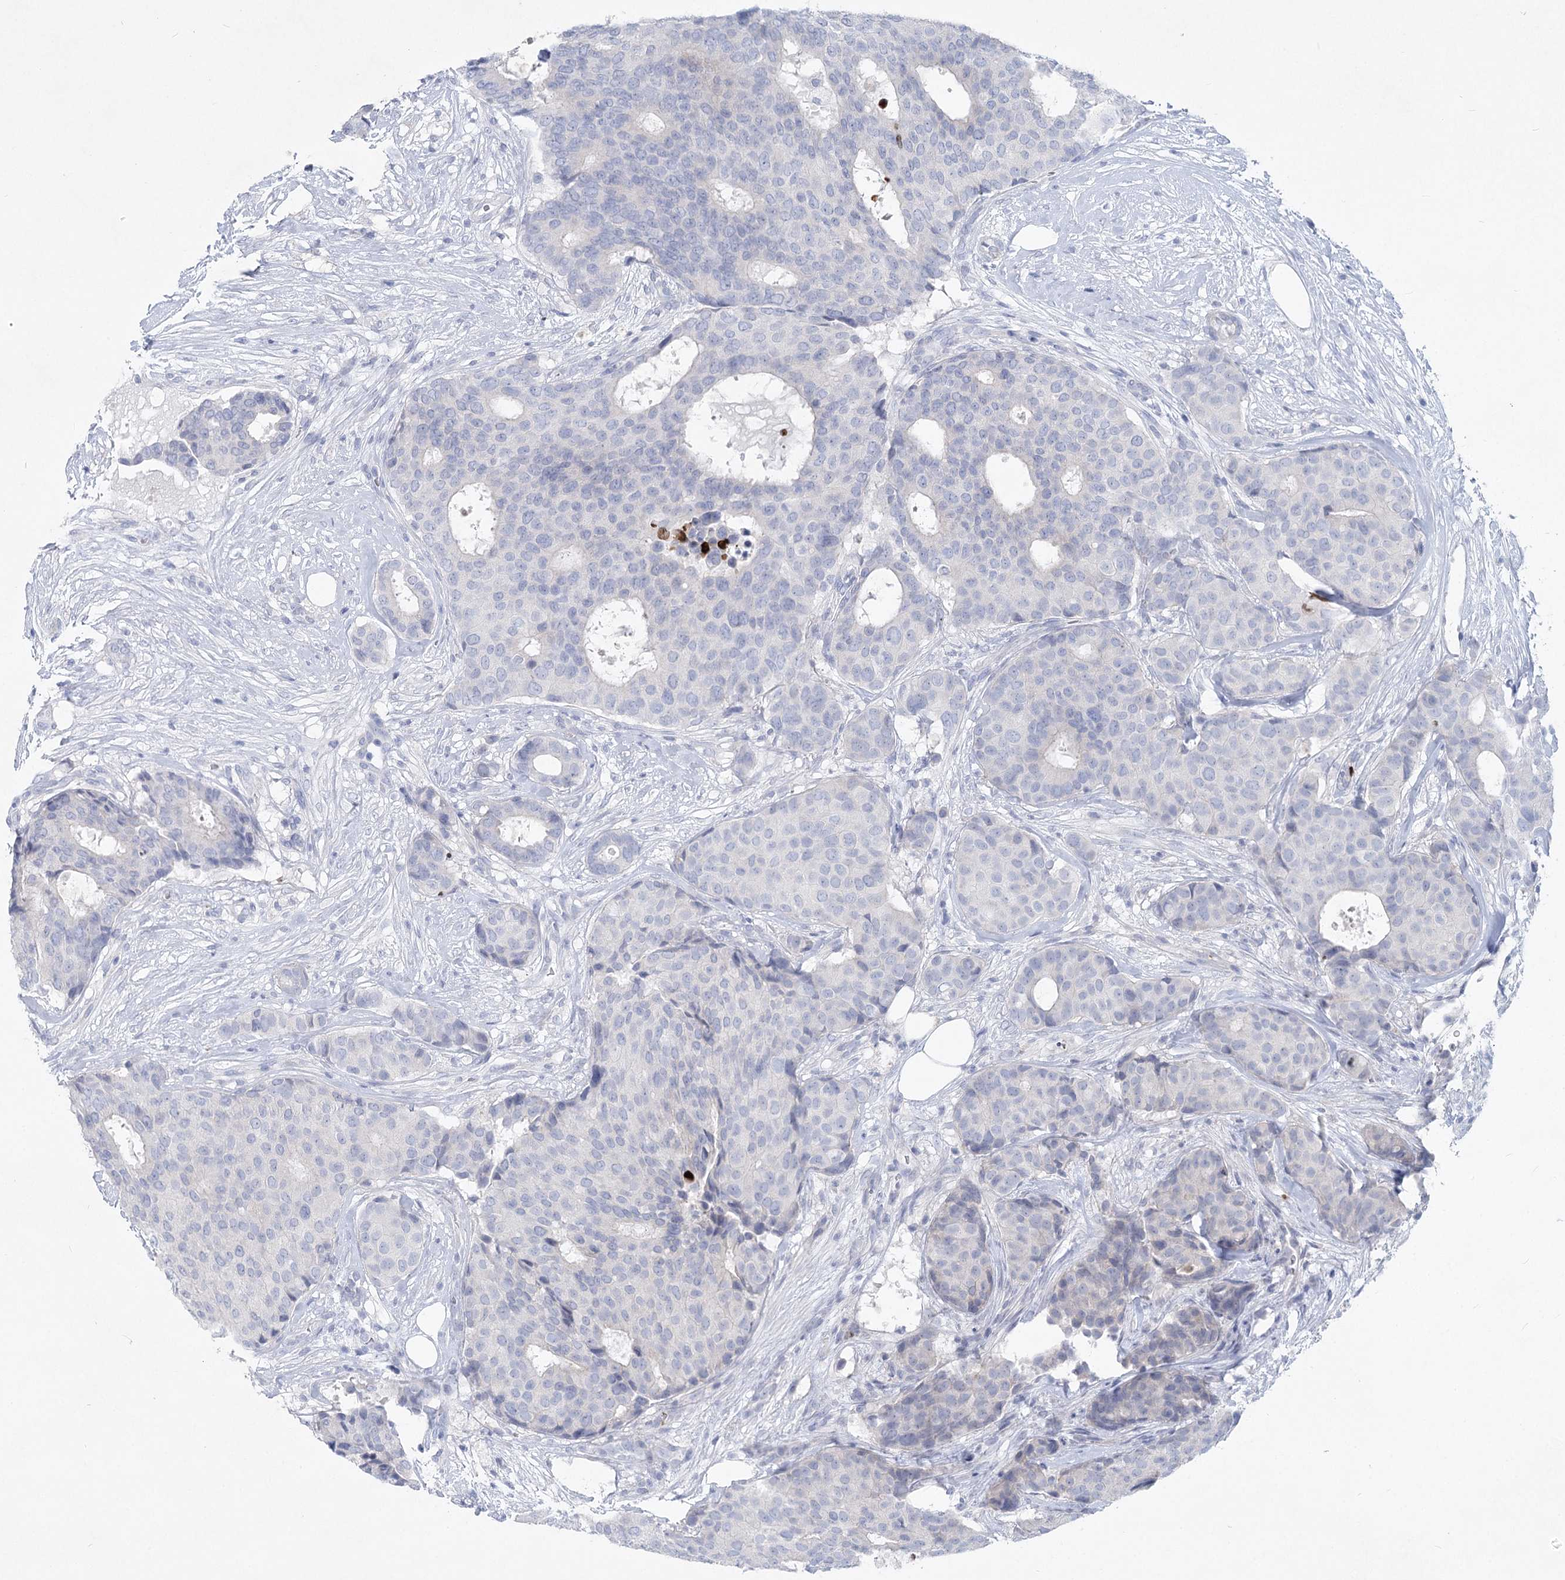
{"staining": {"intensity": "negative", "quantity": "none", "location": "none"}, "tissue": "breast cancer", "cell_type": "Tumor cells", "image_type": "cancer", "snomed": [{"axis": "morphology", "description": "Duct carcinoma"}, {"axis": "topography", "description": "Breast"}], "caption": "Tumor cells are negative for brown protein staining in infiltrating ductal carcinoma (breast). (Brightfield microscopy of DAB (3,3'-diaminobenzidine) IHC at high magnification).", "gene": "WDR74", "patient": {"sex": "female", "age": 75}}